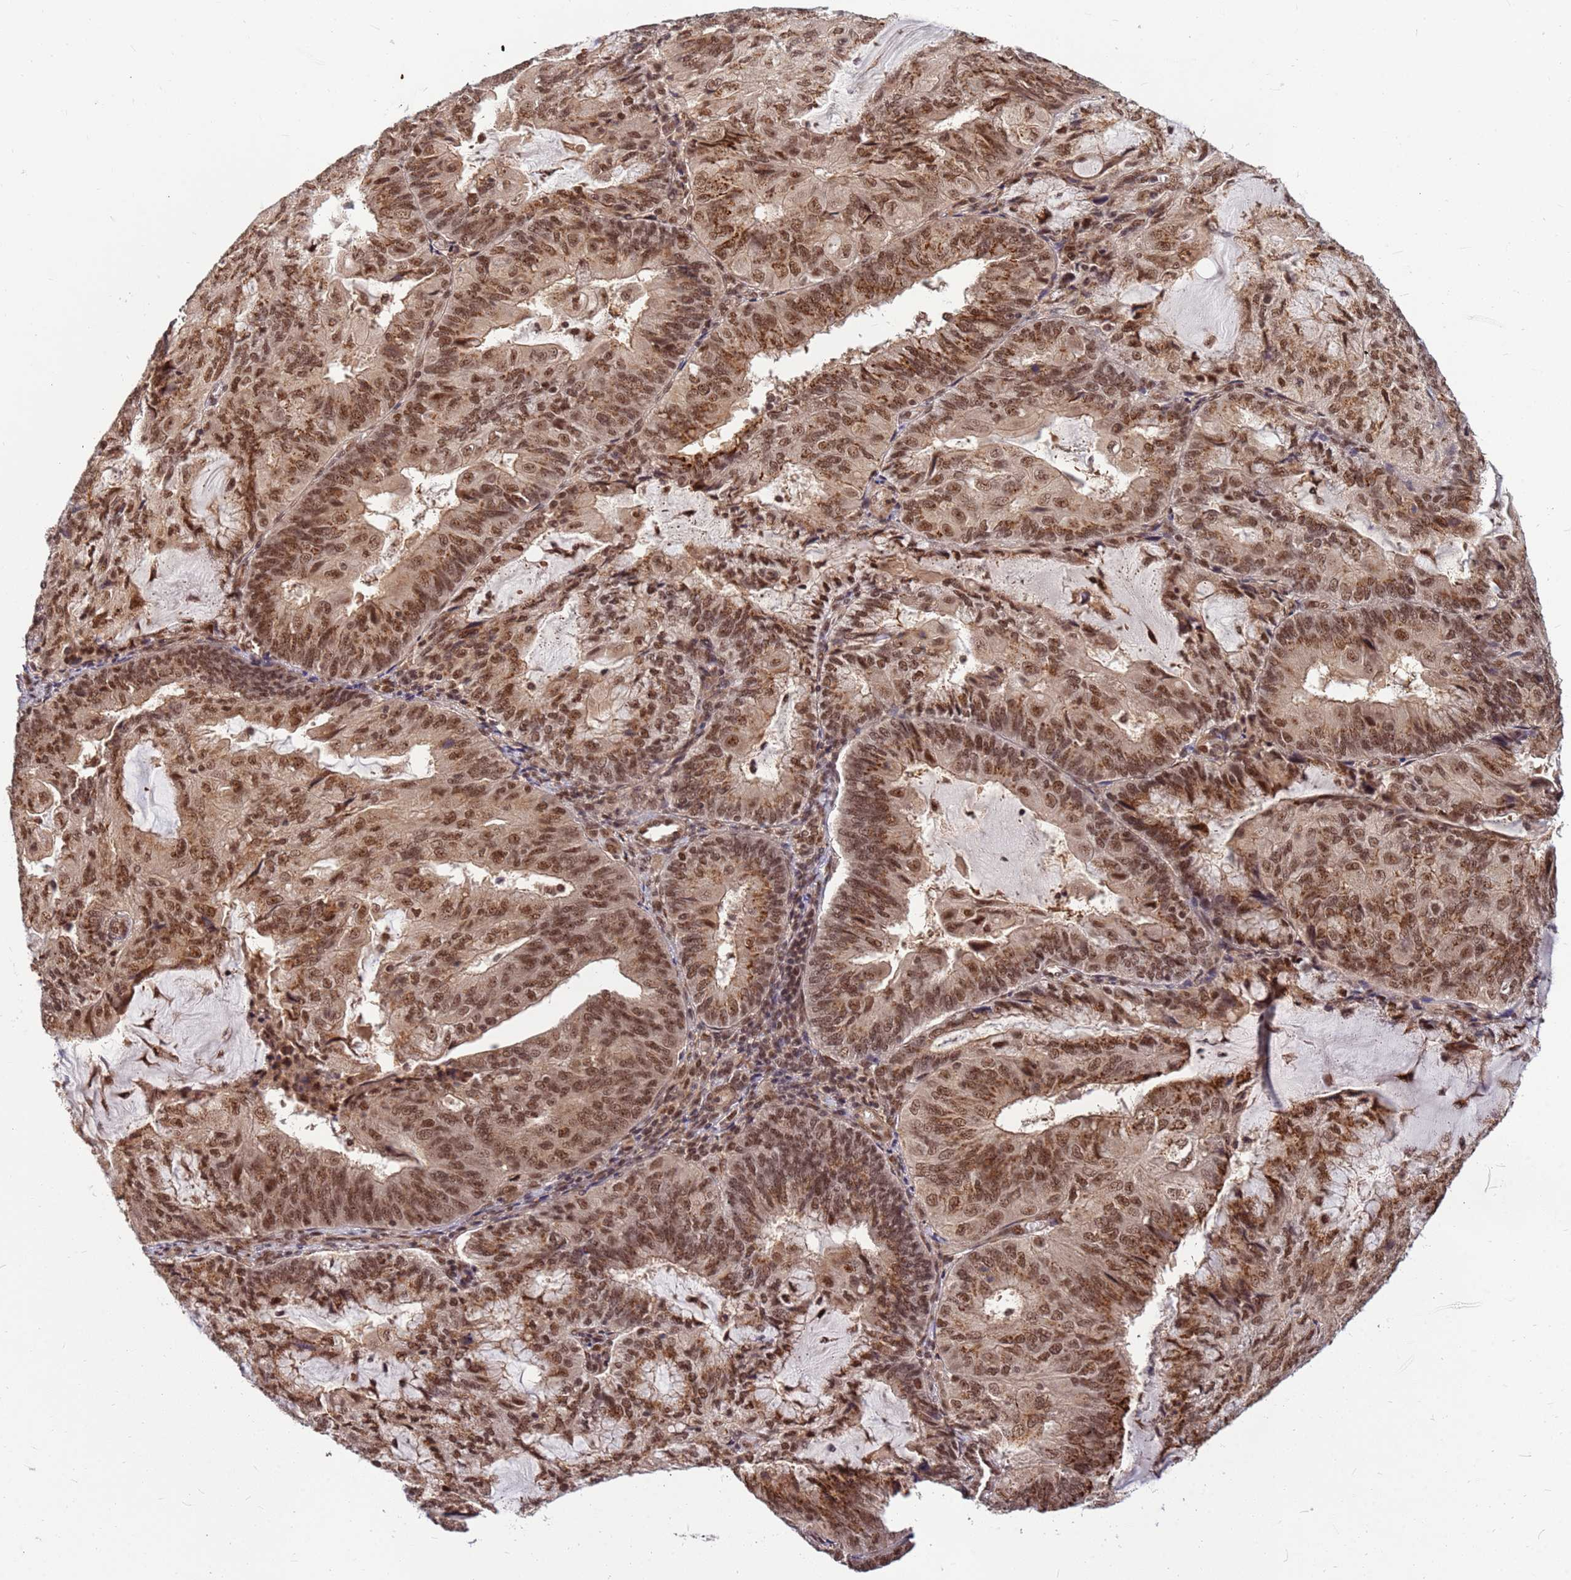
{"staining": {"intensity": "moderate", "quantity": ">75%", "location": "cytoplasmic/membranous,nuclear"}, "tissue": "endometrial cancer", "cell_type": "Tumor cells", "image_type": "cancer", "snomed": [{"axis": "morphology", "description": "Adenocarcinoma, NOS"}, {"axis": "topography", "description": "Endometrium"}], "caption": "Approximately >75% of tumor cells in human endometrial cancer (adenocarcinoma) show moderate cytoplasmic/membranous and nuclear protein expression as visualized by brown immunohistochemical staining.", "gene": "NCBP2", "patient": {"sex": "female", "age": 81}}